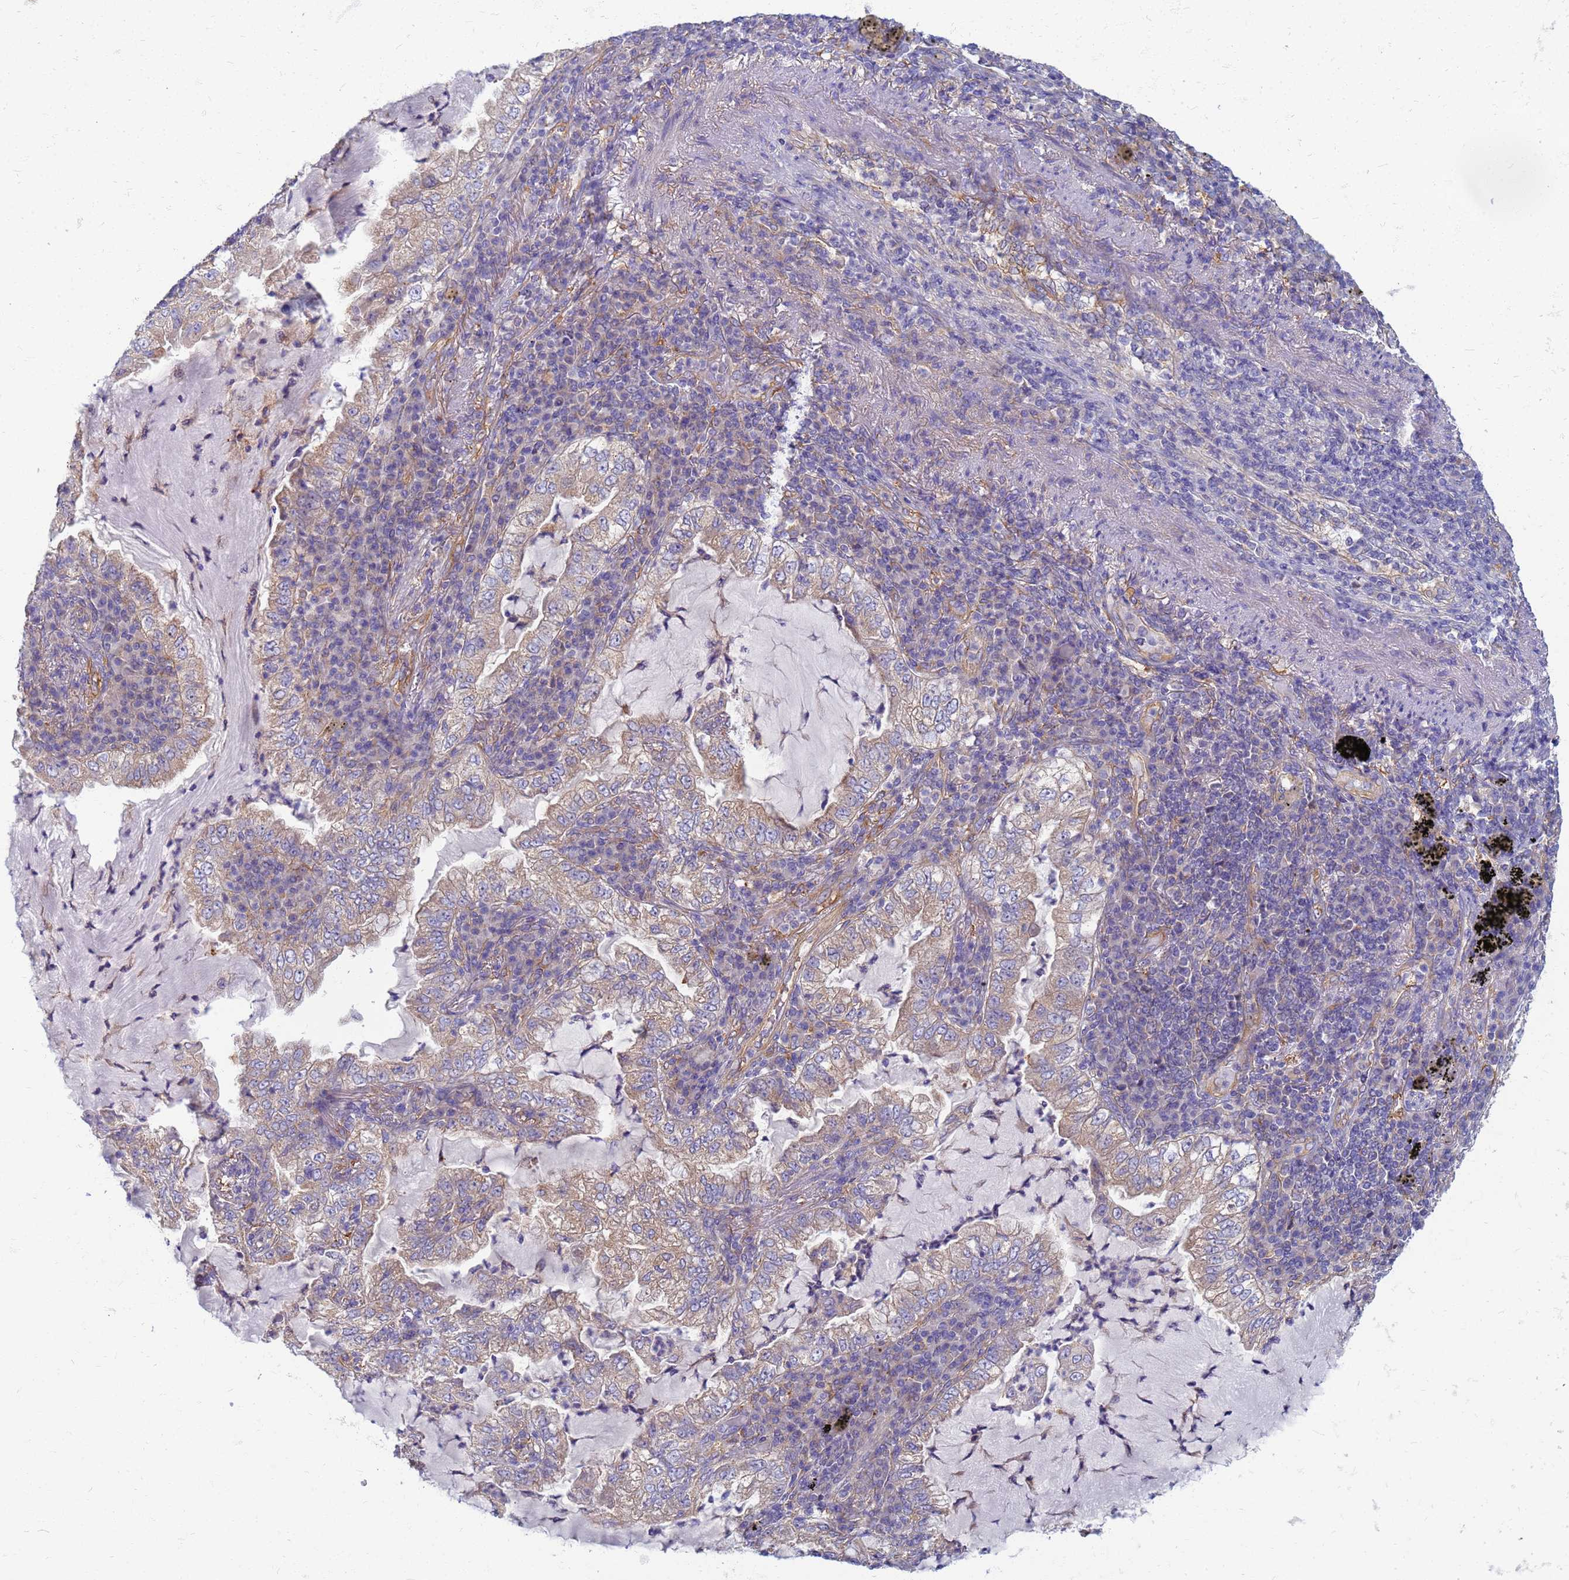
{"staining": {"intensity": "weak", "quantity": ">75%", "location": "cytoplasmic/membranous"}, "tissue": "lung cancer", "cell_type": "Tumor cells", "image_type": "cancer", "snomed": [{"axis": "morphology", "description": "Adenocarcinoma, NOS"}, {"axis": "topography", "description": "Lung"}], "caption": "There is low levels of weak cytoplasmic/membranous expression in tumor cells of lung adenocarcinoma, as demonstrated by immunohistochemical staining (brown color).", "gene": "EEA1", "patient": {"sex": "female", "age": 73}}